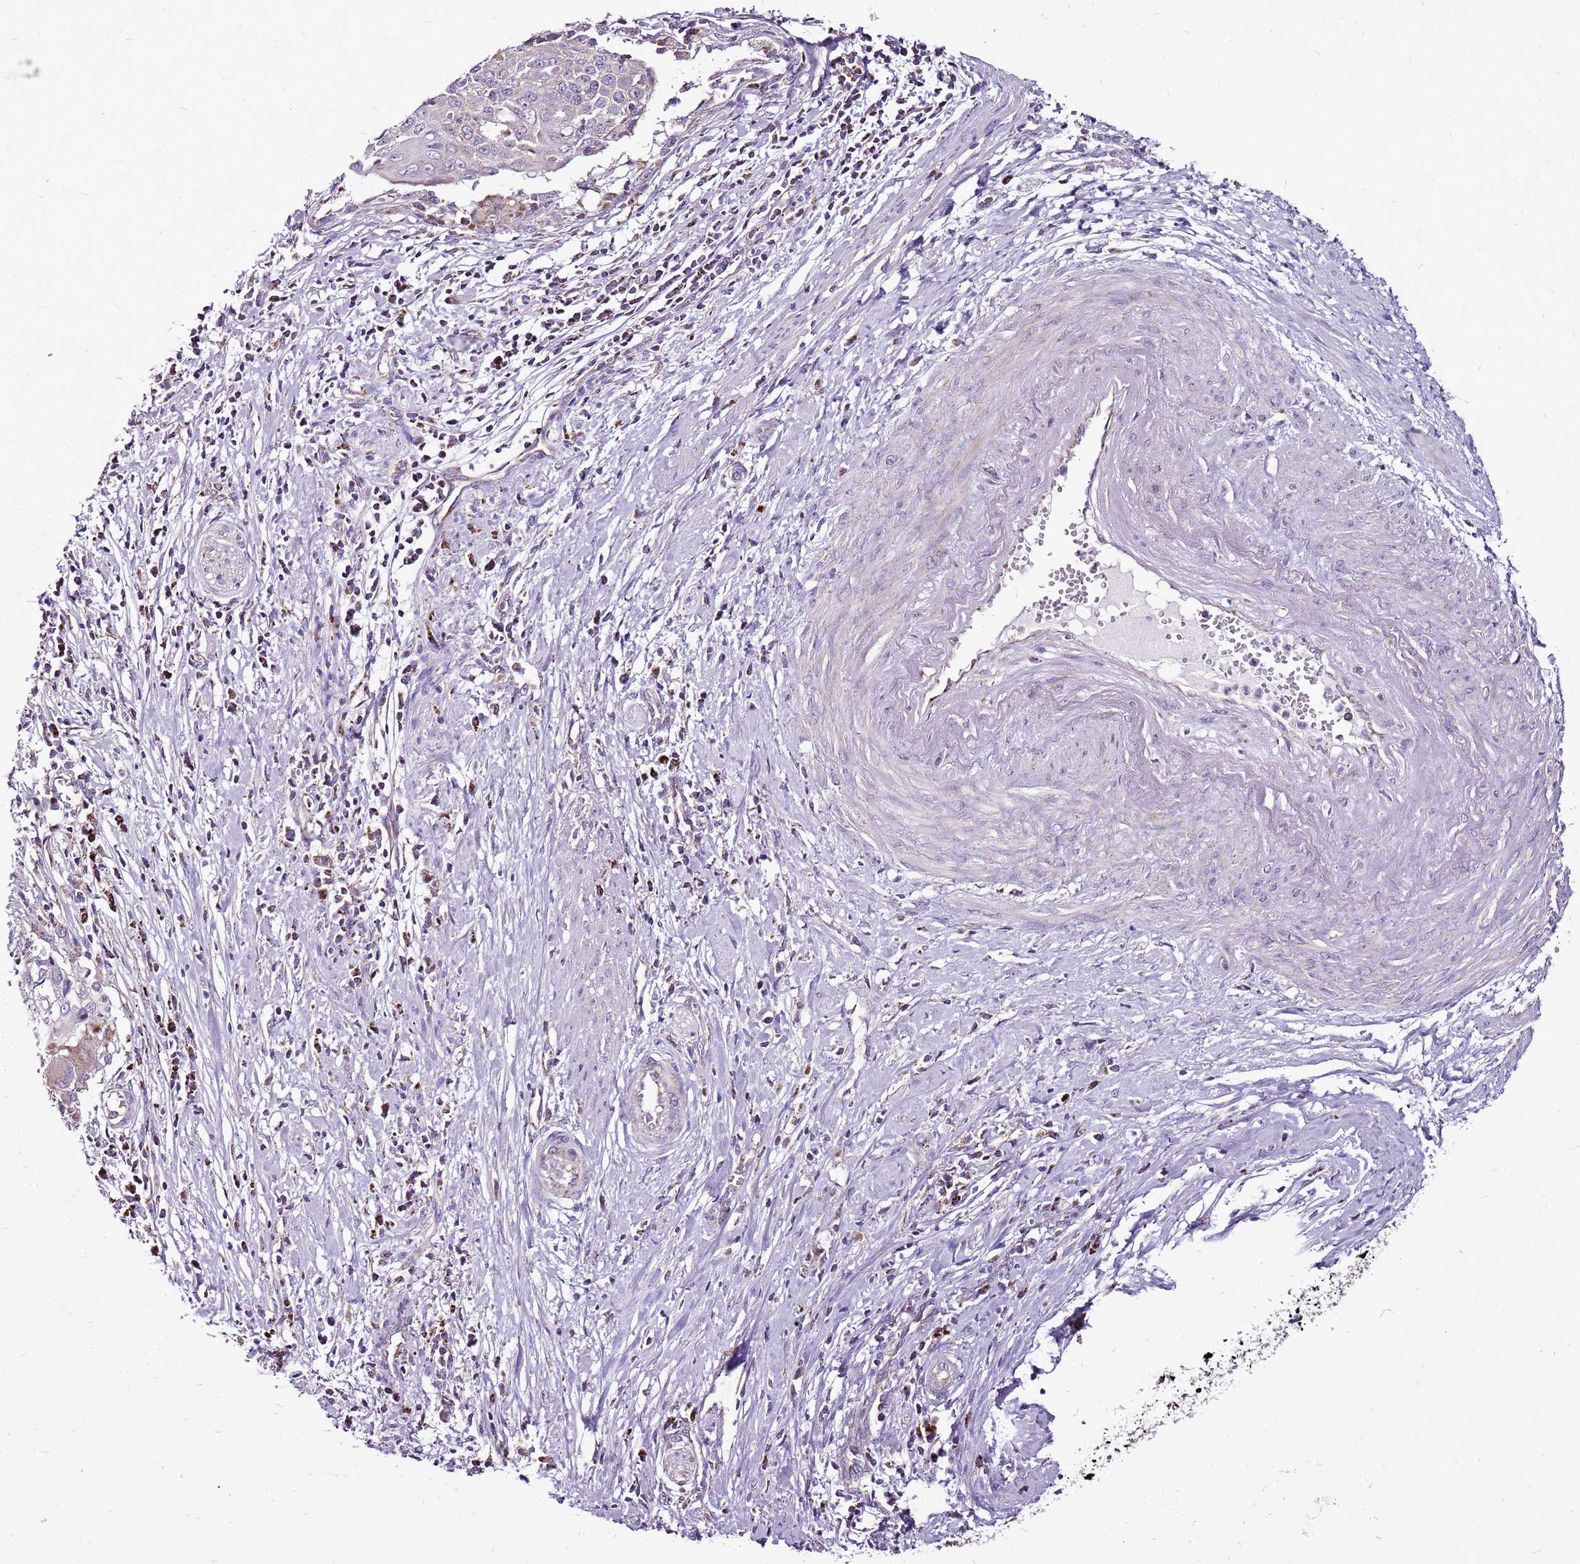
{"staining": {"intensity": "weak", "quantity": "<25%", "location": "cytoplasmic/membranous"}, "tissue": "cervical cancer", "cell_type": "Tumor cells", "image_type": "cancer", "snomed": [{"axis": "morphology", "description": "Squamous cell carcinoma, NOS"}, {"axis": "topography", "description": "Cervix"}], "caption": "A high-resolution image shows immunohistochemistry (IHC) staining of cervical squamous cell carcinoma, which reveals no significant positivity in tumor cells. (DAB IHC, high magnification).", "gene": "GCDH", "patient": {"sex": "female", "age": 39}}